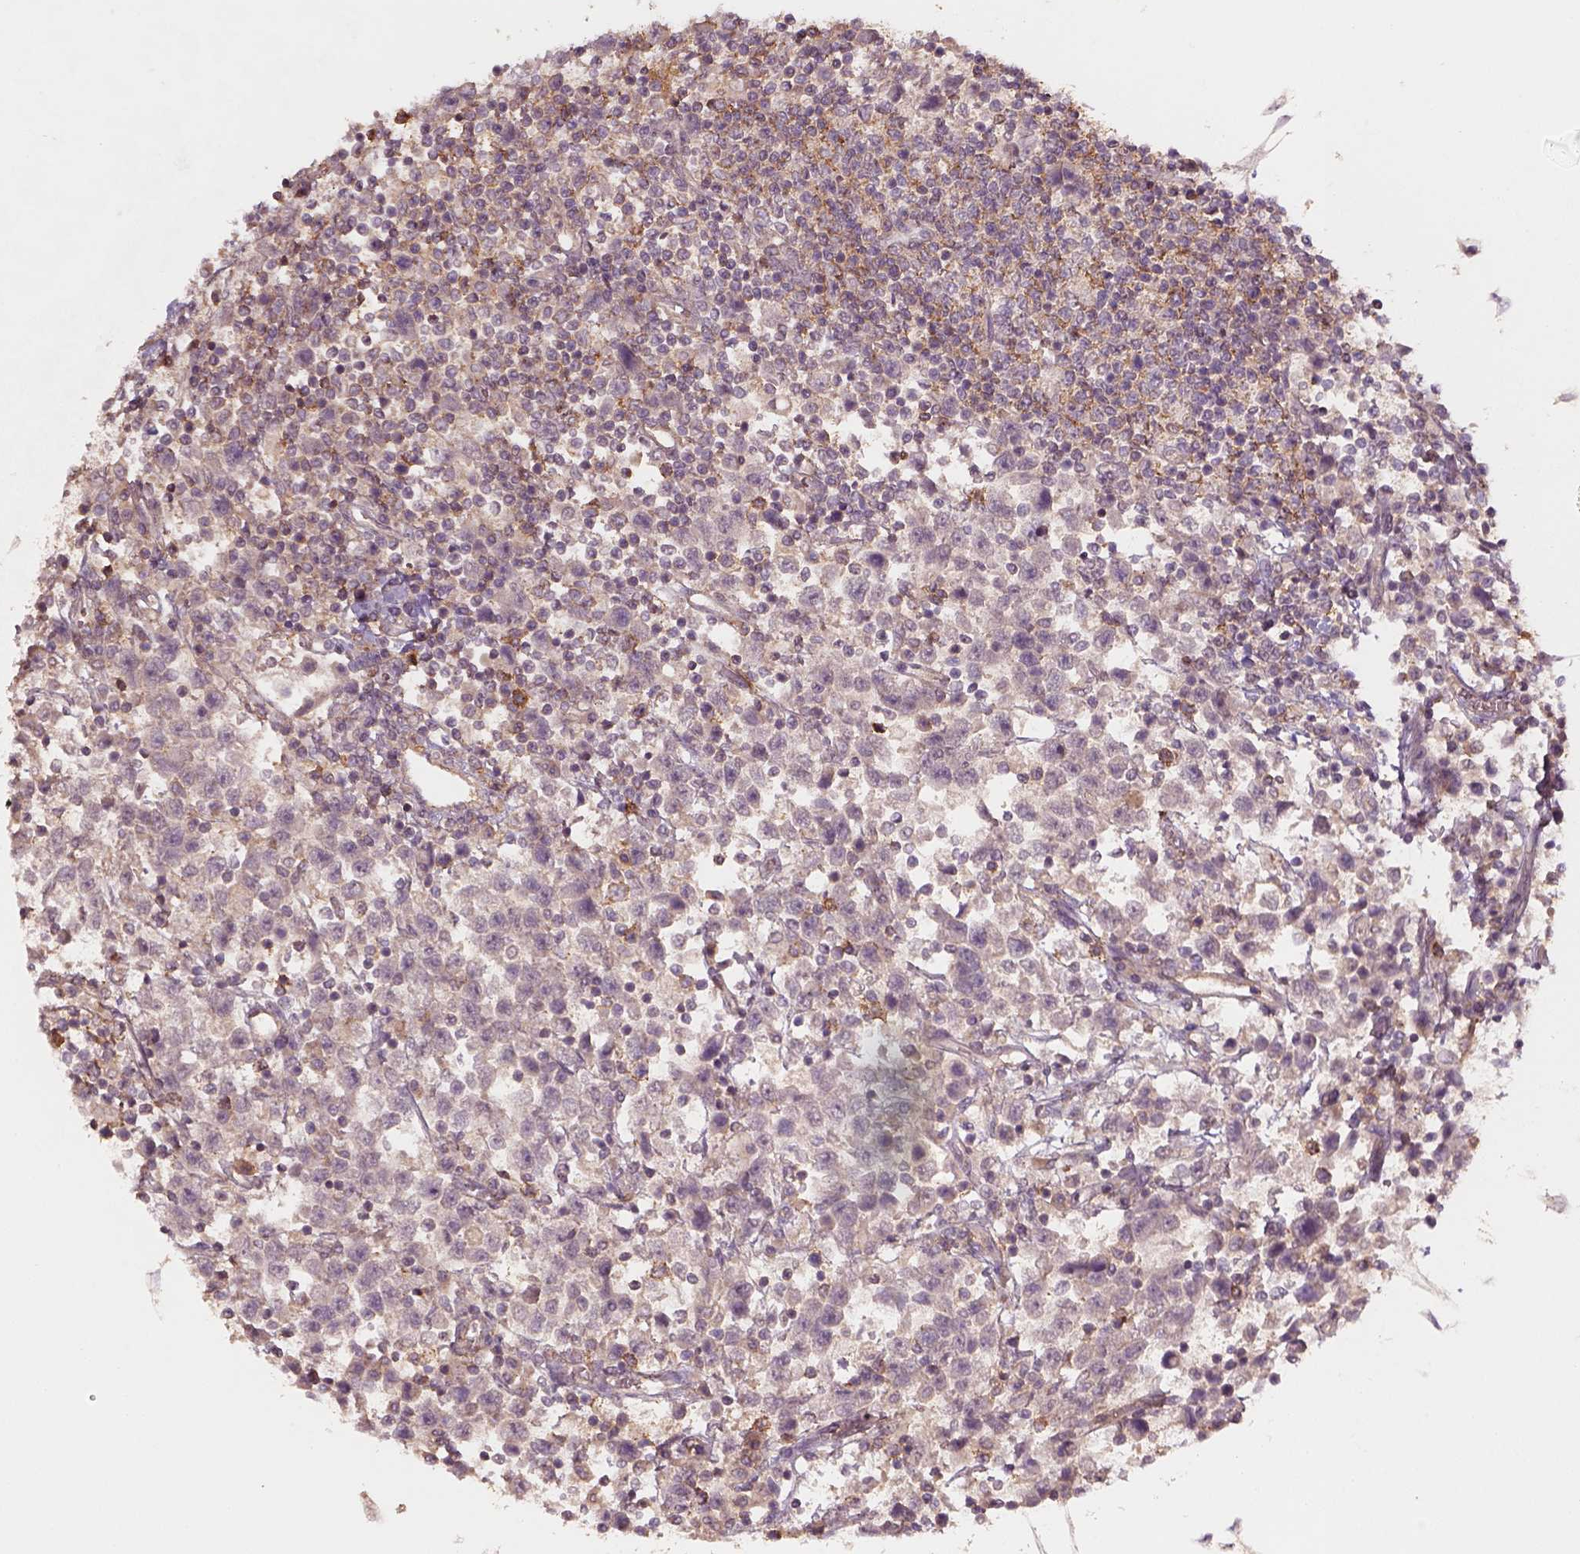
{"staining": {"intensity": "weak", "quantity": "<25%", "location": "cytoplasmic/membranous"}, "tissue": "testis cancer", "cell_type": "Tumor cells", "image_type": "cancer", "snomed": [{"axis": "morphology", "description": "Seminoma, NOS"}, {"axis": "topography", "description": "Testis"}], "caption": "Immunohistochemistry of human testis cancer shows no positivity in tumor cells. Nuclei are stained in blue.", "gene": "AQP9", "patient": {"sex": "male", "age": 34}}